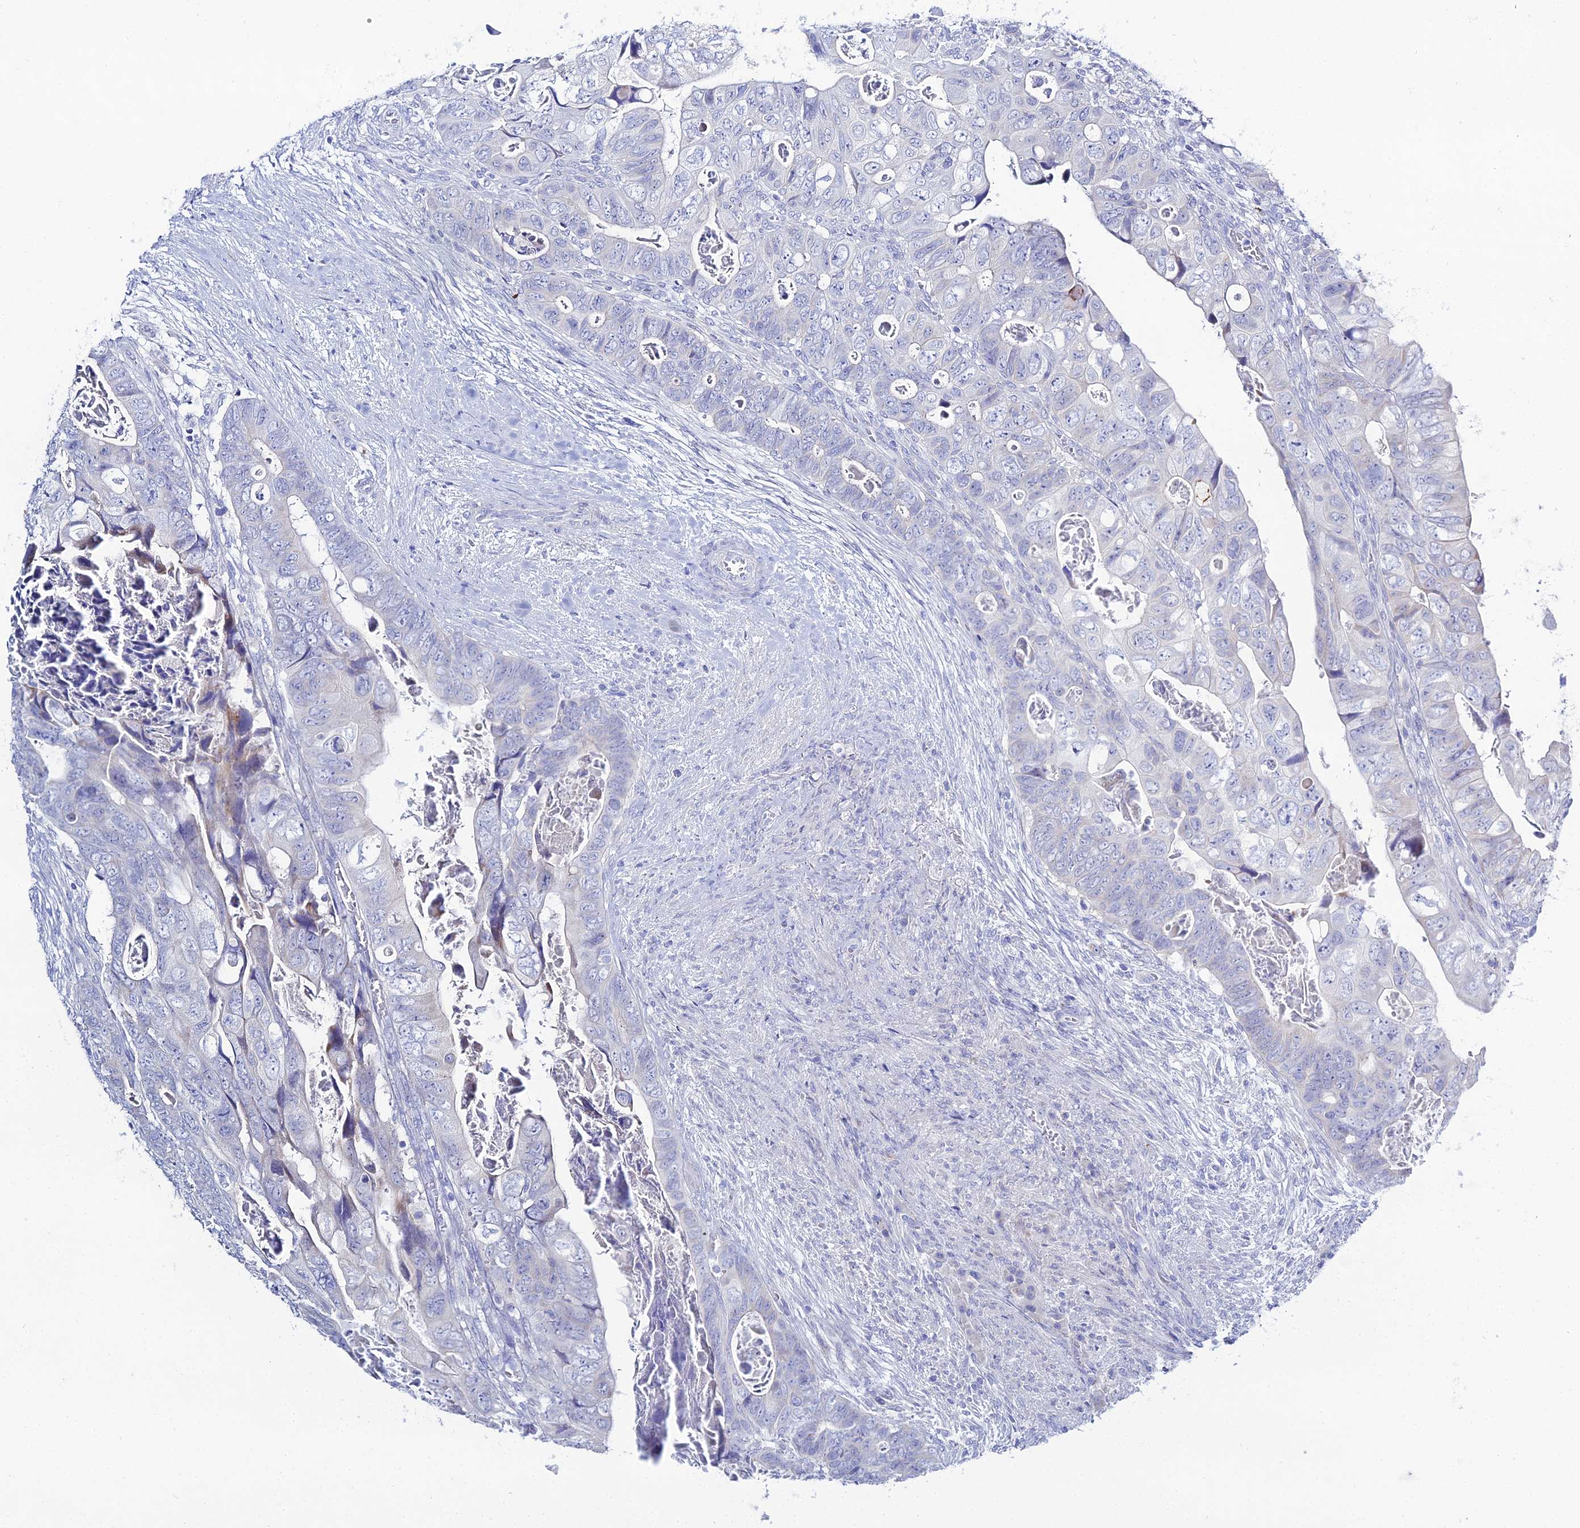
{"staining": {"intensity": "negative", "quantity": "none", "location": "none"}, "tissue": "colorectal cancer", "cell_type": "Tumor cells", "image_type": "cancer", "snomed": [{"axis": "morphology", "description": "Adenocarcinoma, NOS"}, {"axis": "topography", "description": "Rectum"}], "caption": "This is a histopathology image of immunohistochemistry staining of colorectal cancer (adenocarcinoma), which shows no staining in tumor cells.", "gene": "DHX34", "patient": {"sex": "female", "age": 78}}